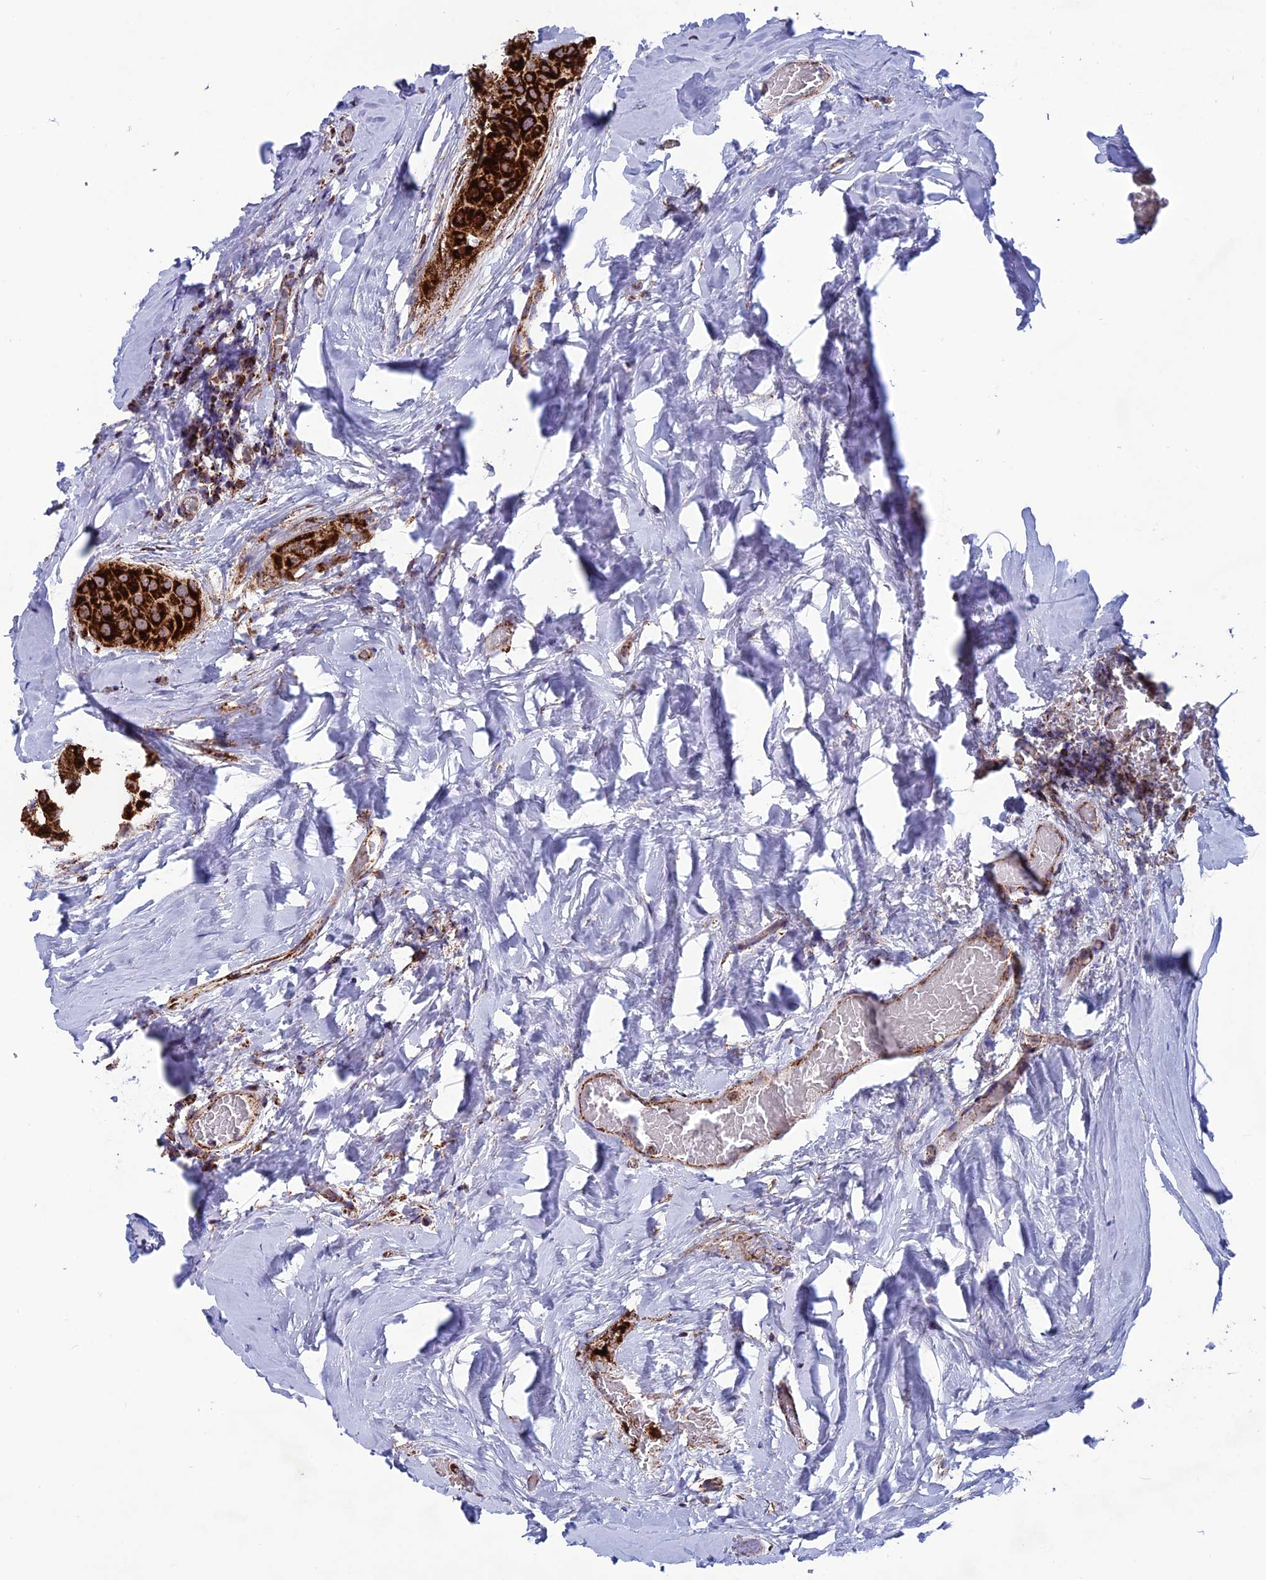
{"staining": {"intensity": "strong", "quantity": ">75%", "location": "cytoplasmic/membranous"}, "tissue": "thyroid cancer", "cell_type": "Tumor cells", "image_type": "cancer", "snomed": [{"axis": "morphology", "description": "Papillary adenocarcinoma, NOS"}, {"axis": "topography", "description": "Thyroid gland"}], "caption": "DAB (3,3'-diaminobenzidine) immunohistochemical staining of human papillary adenocarcinoma (thyroid) shows strong cytoplasmic/membranous protein staining in approximately >75% of tumor cells. (IHC, brightfield microscopy, high magnification).", "gene": "MRPS18B", "patient": {"sex": "male", "age": 33}}